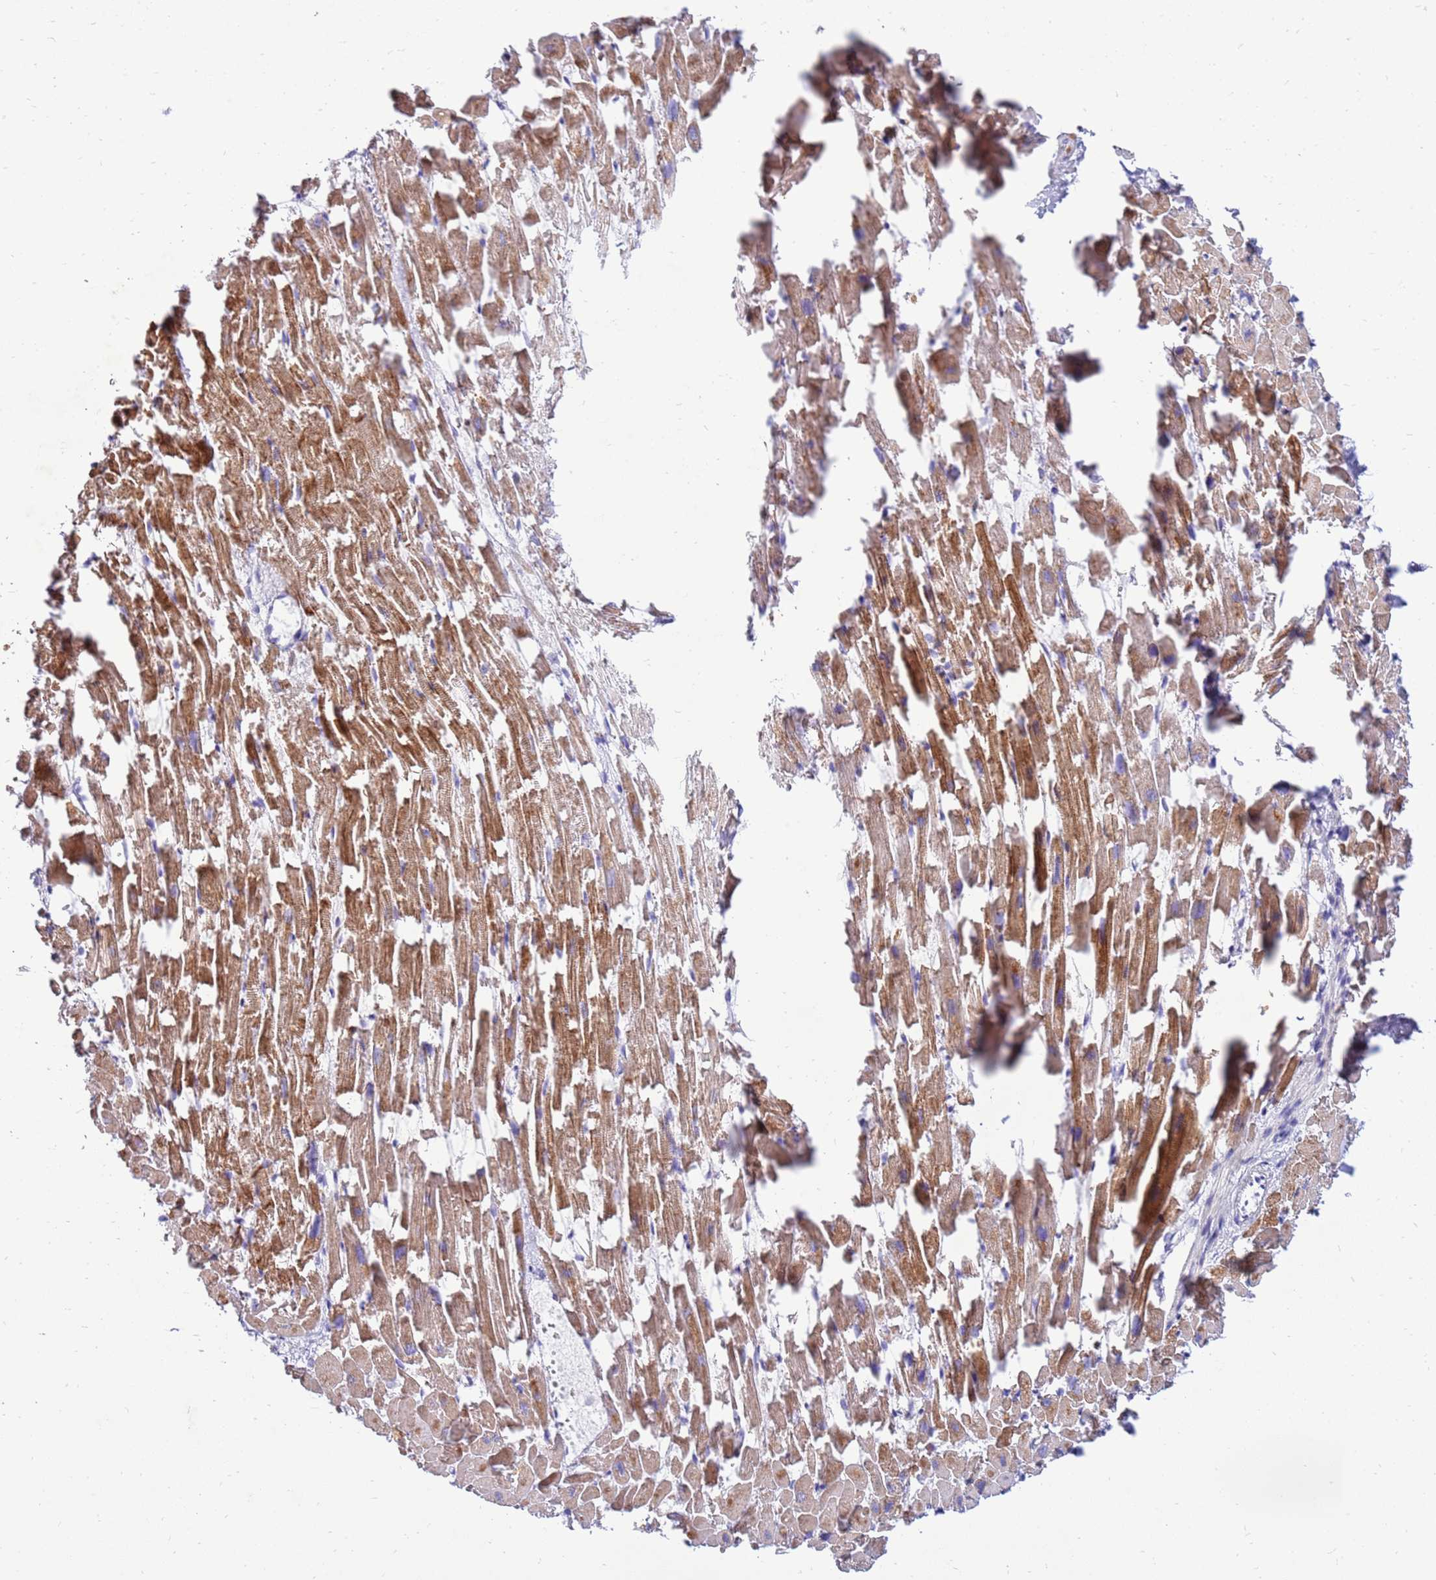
{"staining": {"intensity": "strong", "quantity": "25%-75%", "location": "cytoplasmic/membranous"}, "tissue": "heart muscle", "cell_type": "Cardiomyocytes", "image_type": "normal", "snomed": [{"axis": "morphology", "description": "Normal tissue, NOS"}, {"axis": "topography", "description": "Heart"}], "caption": "This image exhibits immunohistochemistry (IHC) staining of benign heart muscle, with high strong cytoplasmic/membranous staining in approximately 25%-75% of cardiomyocytes.", "gene": "IGF1R", "patient": {"sex": "female", "age": 64}}